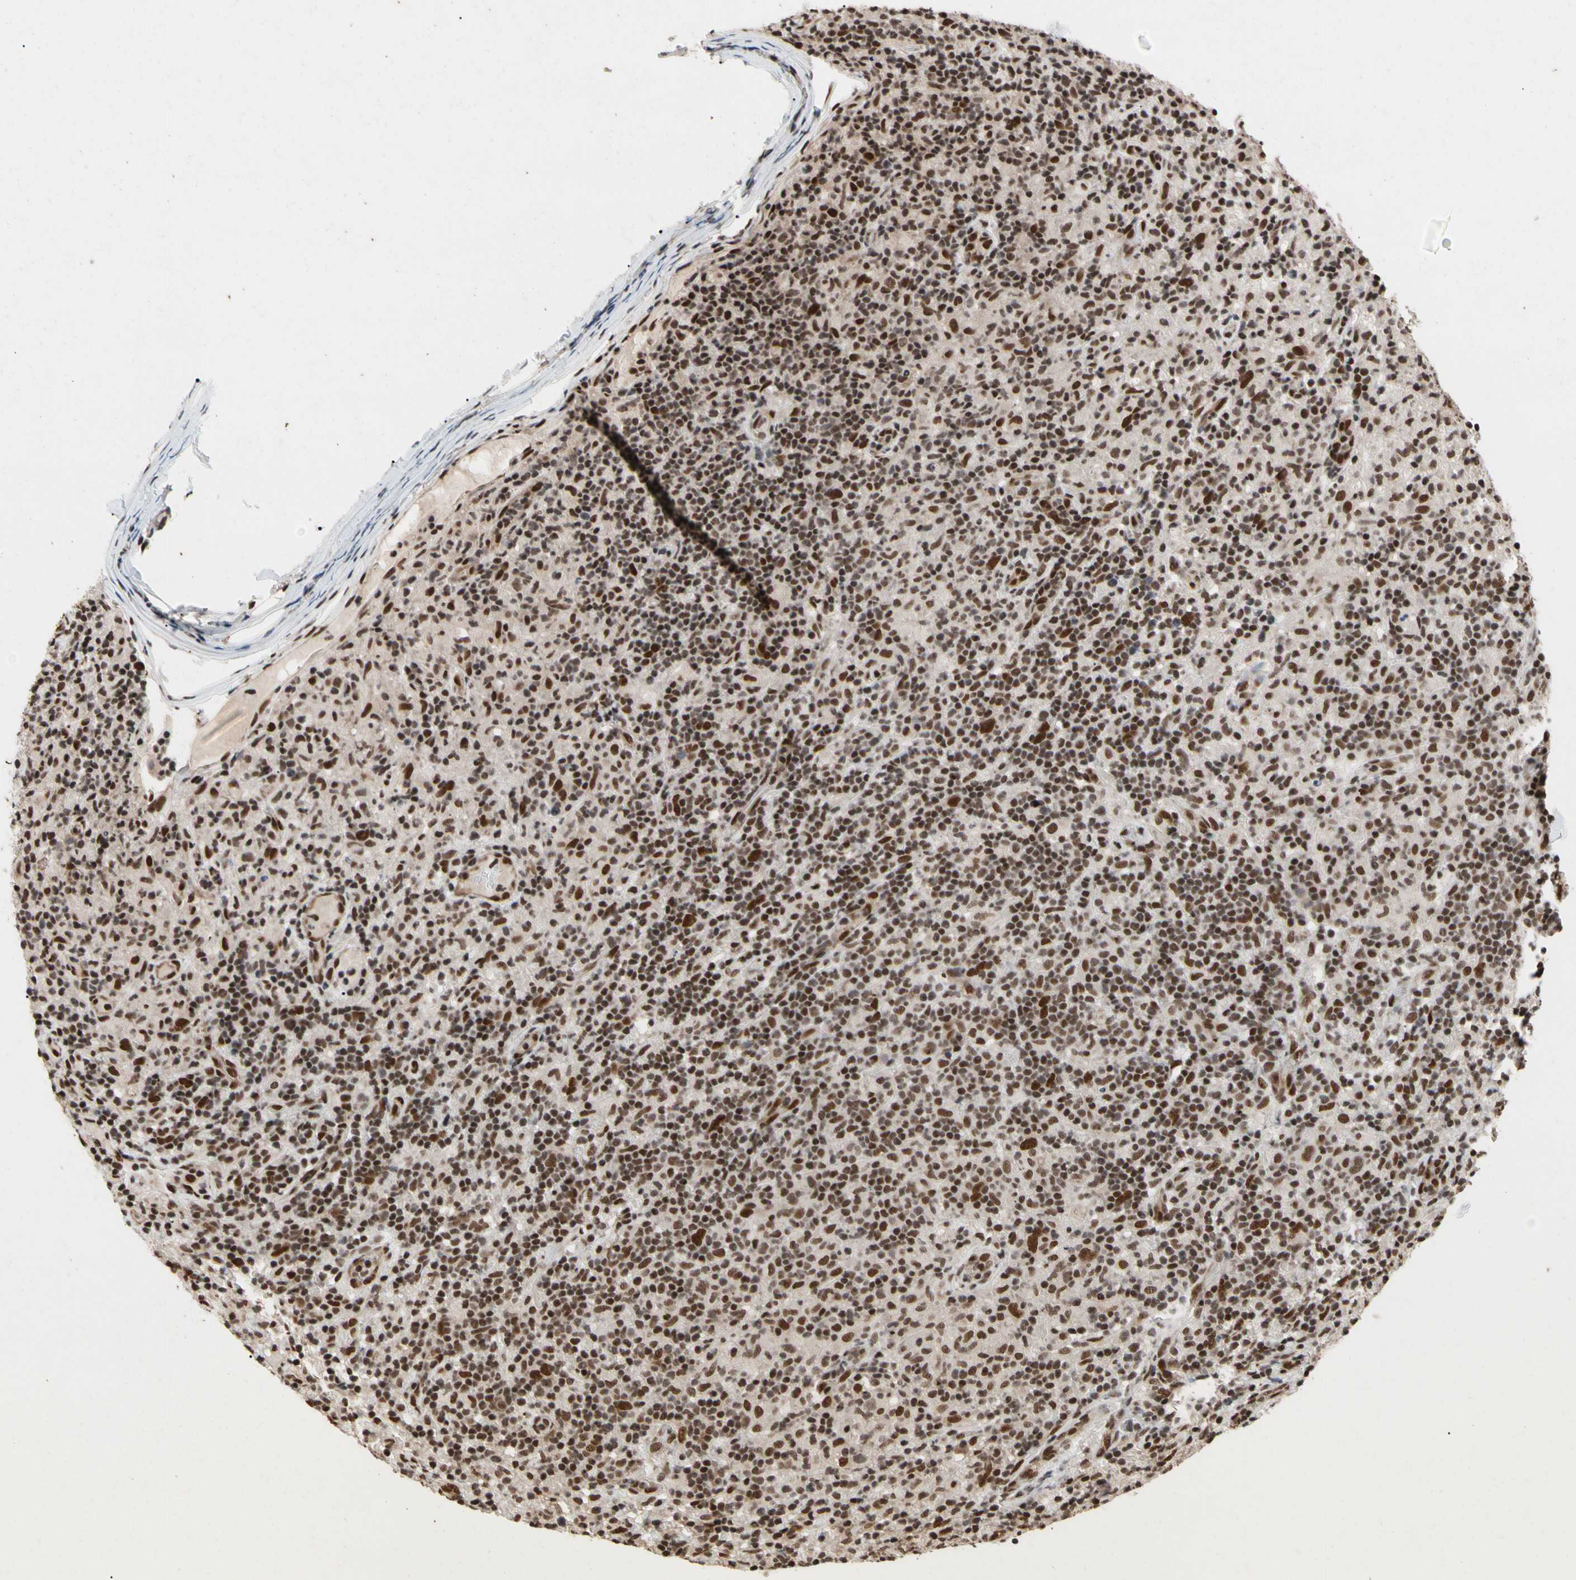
{"staining": {"intensity": "strong", "quantity": ">75%", "location": "nuclear"}, "tissue": "lymphoma", "cell_type": "Tumor cells", "image_type": "cancer", "snomed": [{"axis": "morphology", "description": "Hodgkin's disease, NOS"}, {"axis": "topography", "description": "Lymph node"}], "caption": "An image of Hodgkin's disease stained for a protein displays strong nuclear brown staining in tumor cells. (IHC, brightfield microscopy, high magnification).", "gene": "FAM98B", "patient": {"sex": "male", "age": 70}}